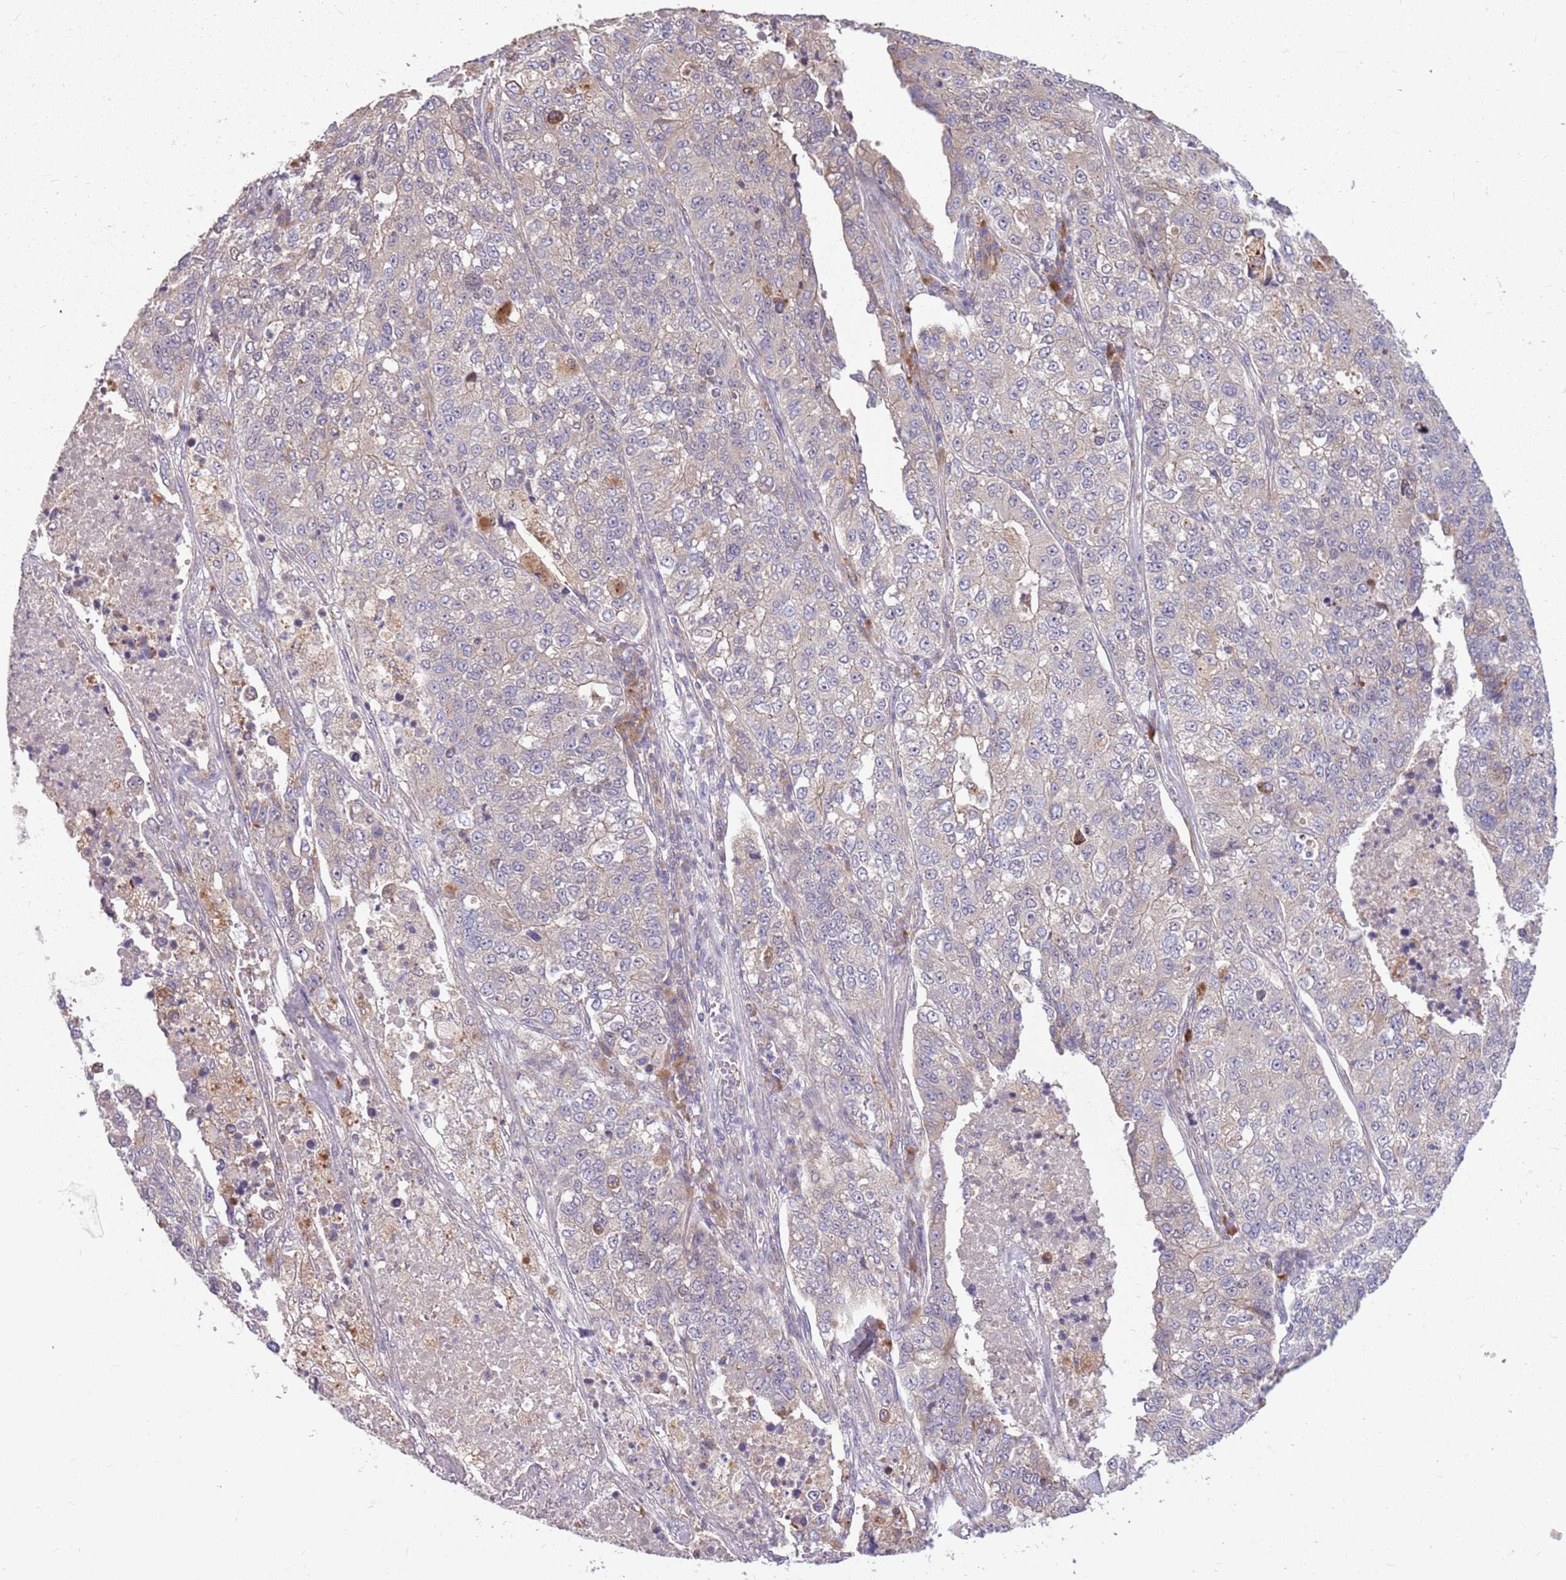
{"staining": {"intensity": "weak", "quantity": "<25%", "location": "cytoplasmic/membranous"}, "tissue": "lung cancer", "cell_type": "Tumor cells", "image_type": "cancer", "snomed": [{"axis": "morphology", "description": "Adenocarcinoma, NOS"}, {"axis": "topography", "description": "Lung"}], "caption": "High power microscopy histopathology image of an immunohistochemistry photomicrograph of lung cancer (adenocarcinoma), revealing no significant positivity in tumor cells.", "gene": "PPP1R27", "patient": {"sex": "male", "age": 49}}